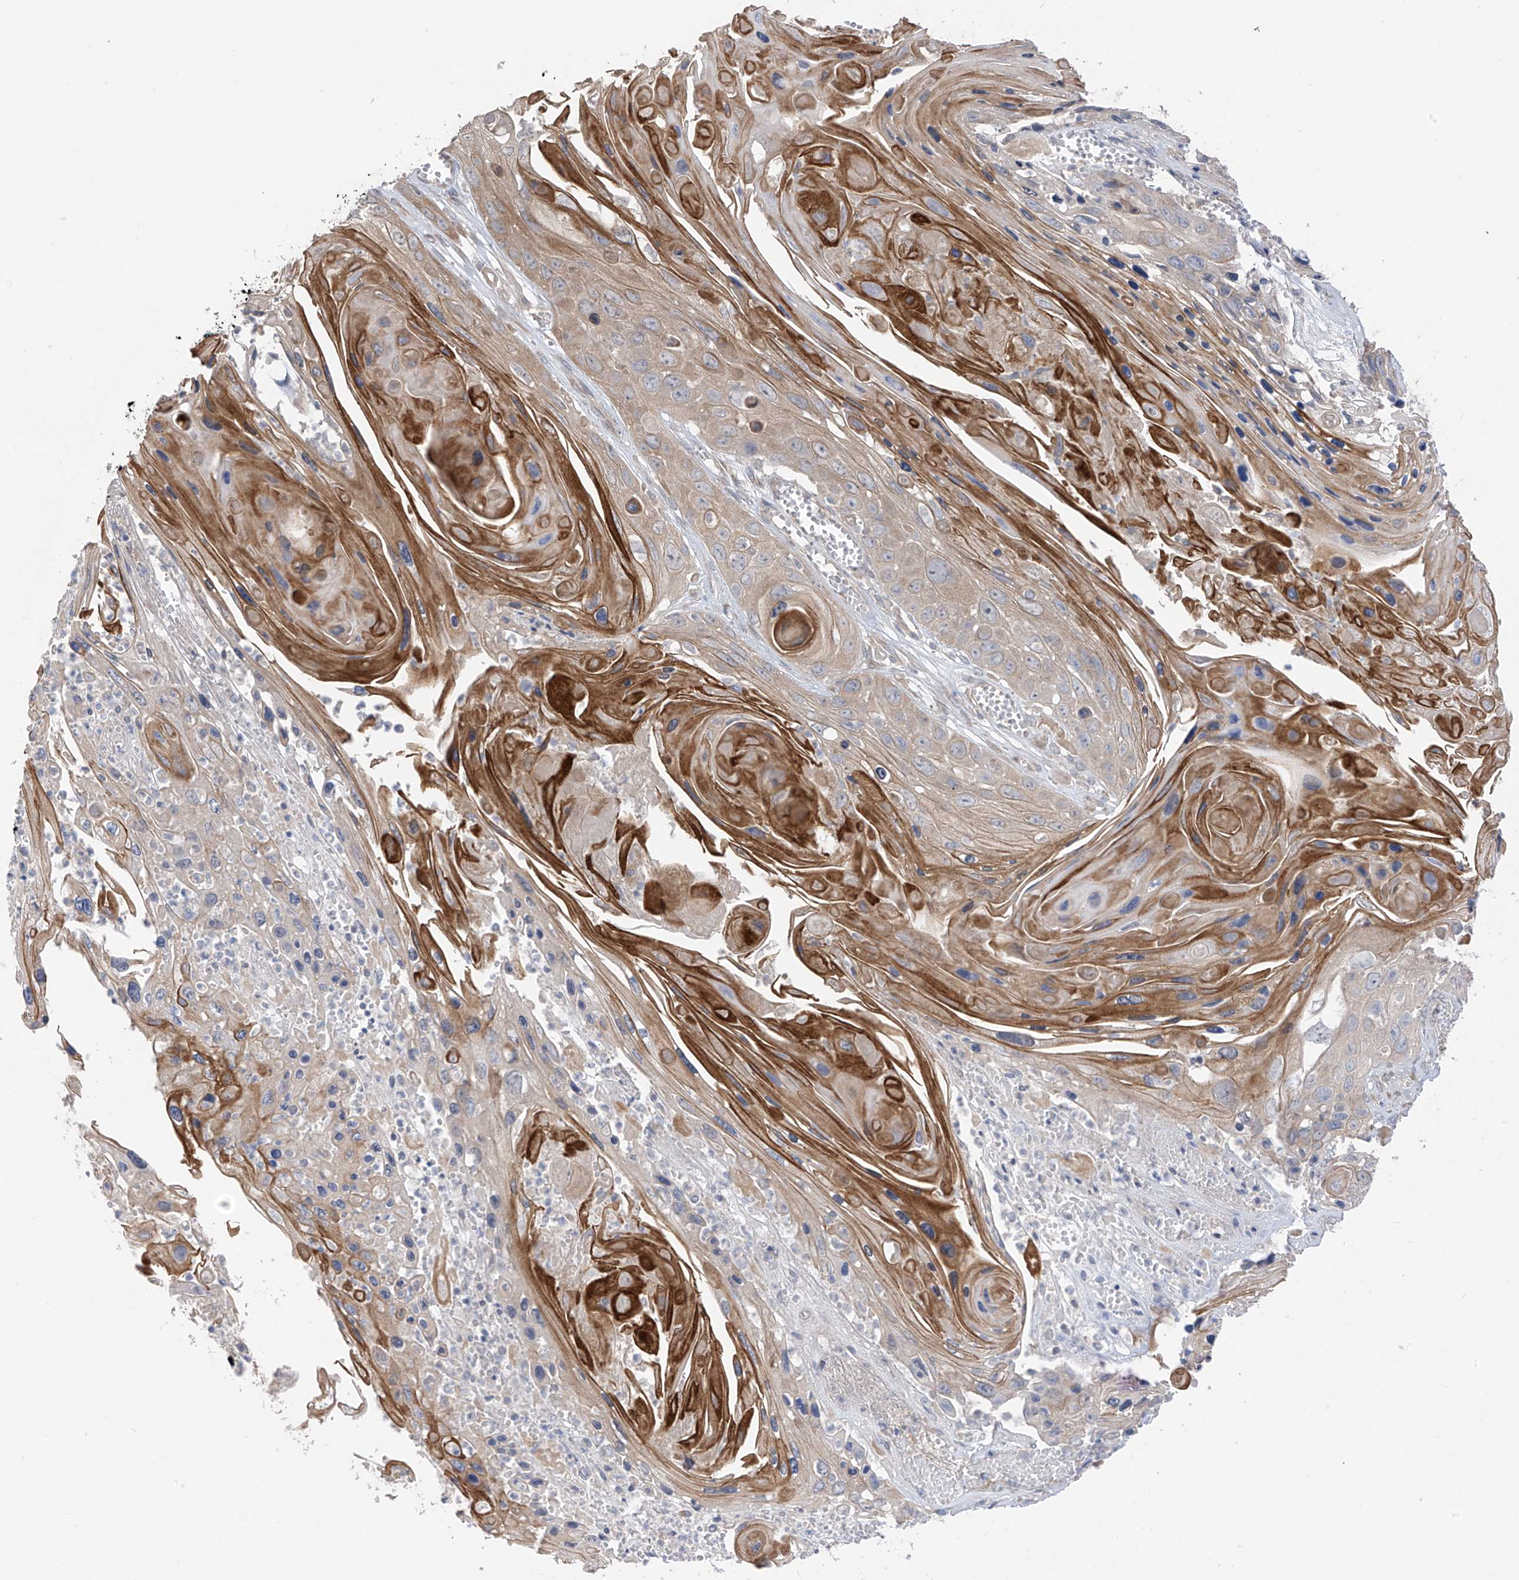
{"staining": {"intensity": "weak", "quantity": ">75%", "location": "cytoplasmic/membranous"}, "tissue": "skin cancer", "cell_type": "Tumor cells", "image_type": "cancer", "snomed": [{"axis": "morphology", "description": "Squamous cell carcinoma, NOS"}, {"axis": "topography", "description": "Skin"}], "caption": "Squamous cell carcinoma (skin) stained for a protein reveals weak cytoplasmic/membranous positivity in tumor cells.", "gene": "NALCN", "patient": {"sex": "male", "age": 55}}